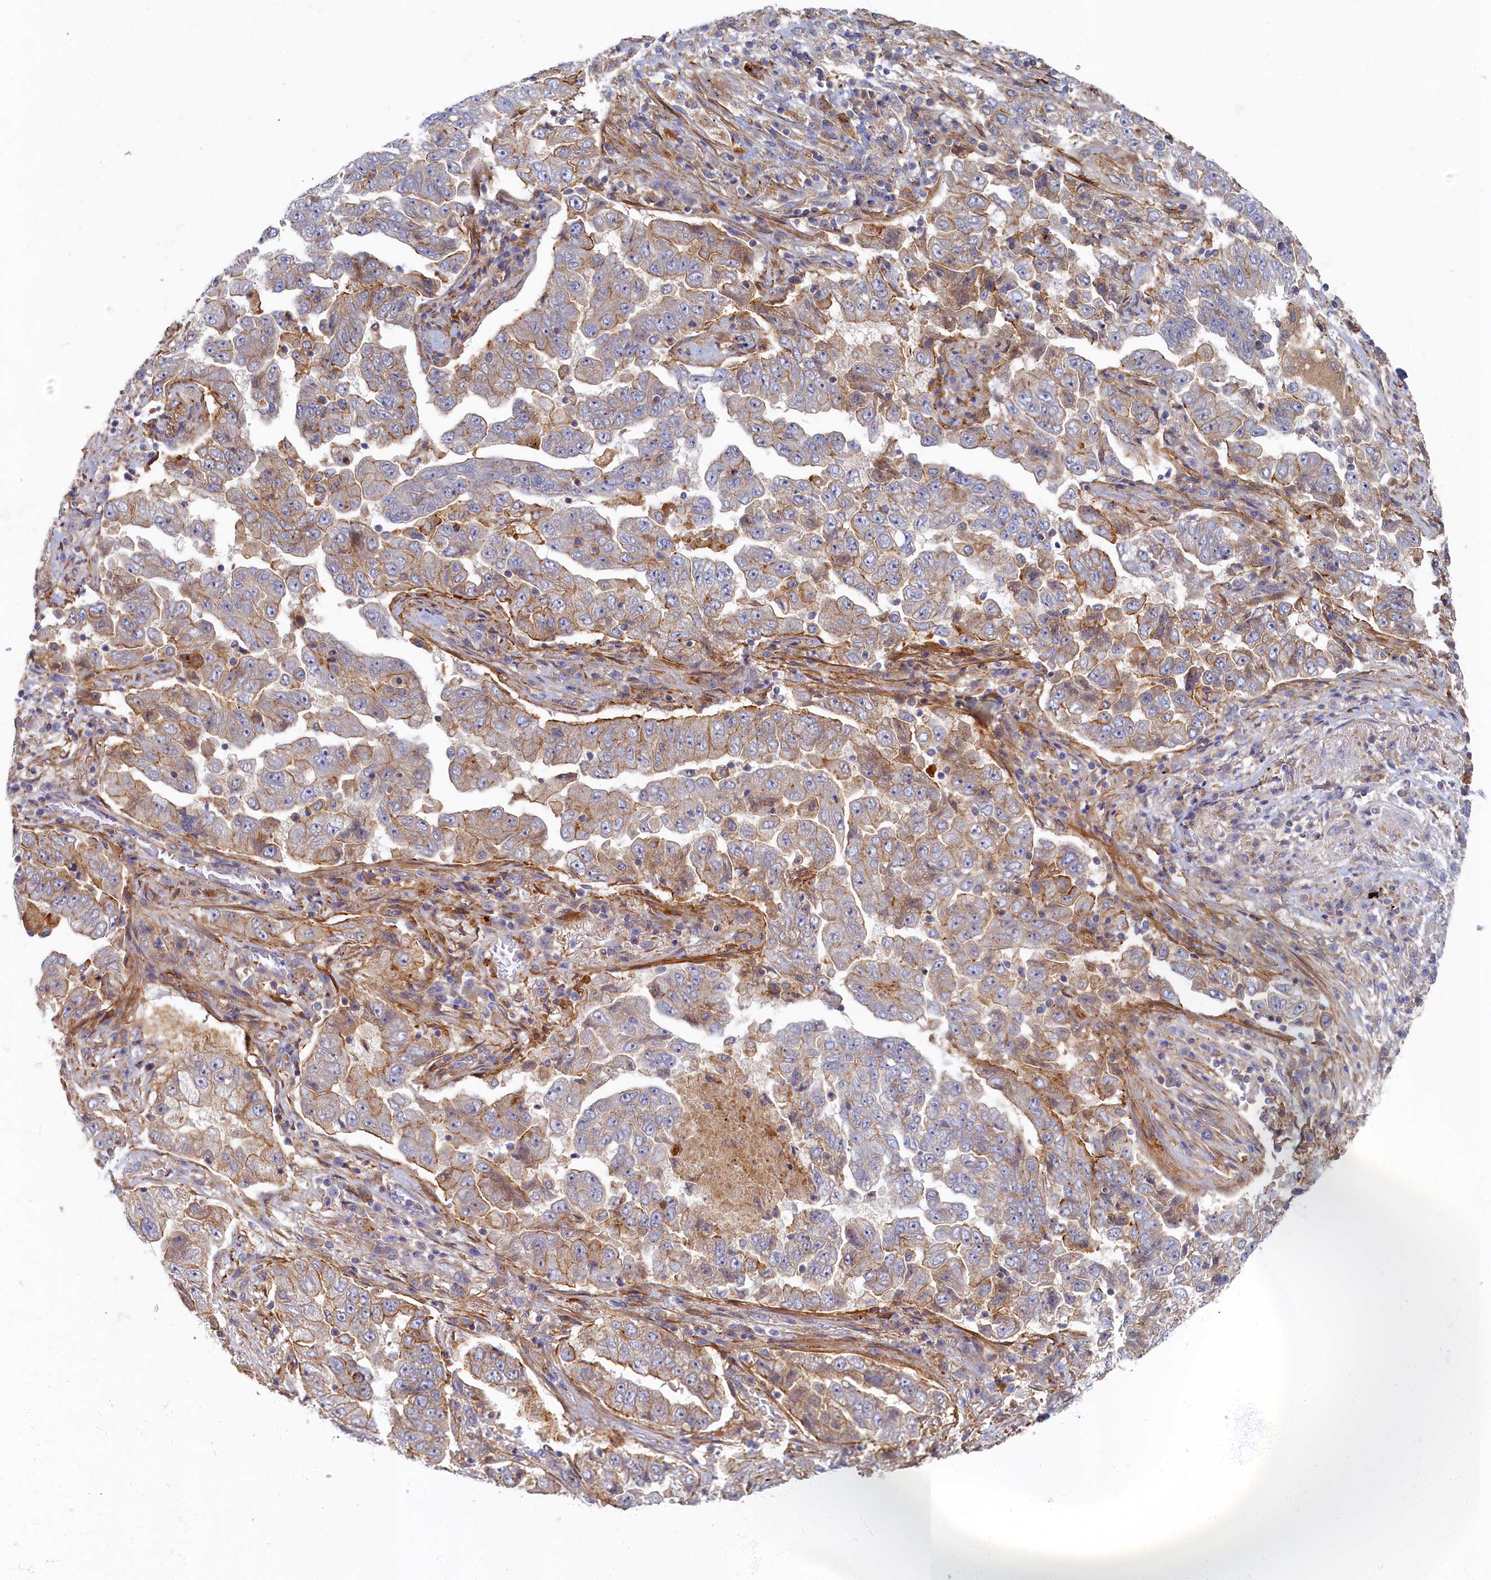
{"staining": {"intensity": "moderate", "quantity": "<25%", "location": "cytoplasmic/membranous"}, "tissue": "lung cancer", "cell_type": "Tumor cells", "image_type": "cancer", "snomed": [{"axis": "morphology", "description": "Adenocarcinoma, NOS"}, {"axis": "topography", "description": "Lung"}], "caption": "A photomicrograph of lung cancer (adenocarcinoma) stained for a protein exhibits moderate cytoplasmic/membranous brown staining in tumor cells. The staining was performed using DAB to visualize the protein expression in brown, while the nuclei were stained in blue with hematoxylin (Magnification: 20x).", "gene": "PSMG2", "patient": {"sex": "female", "age": 51}}